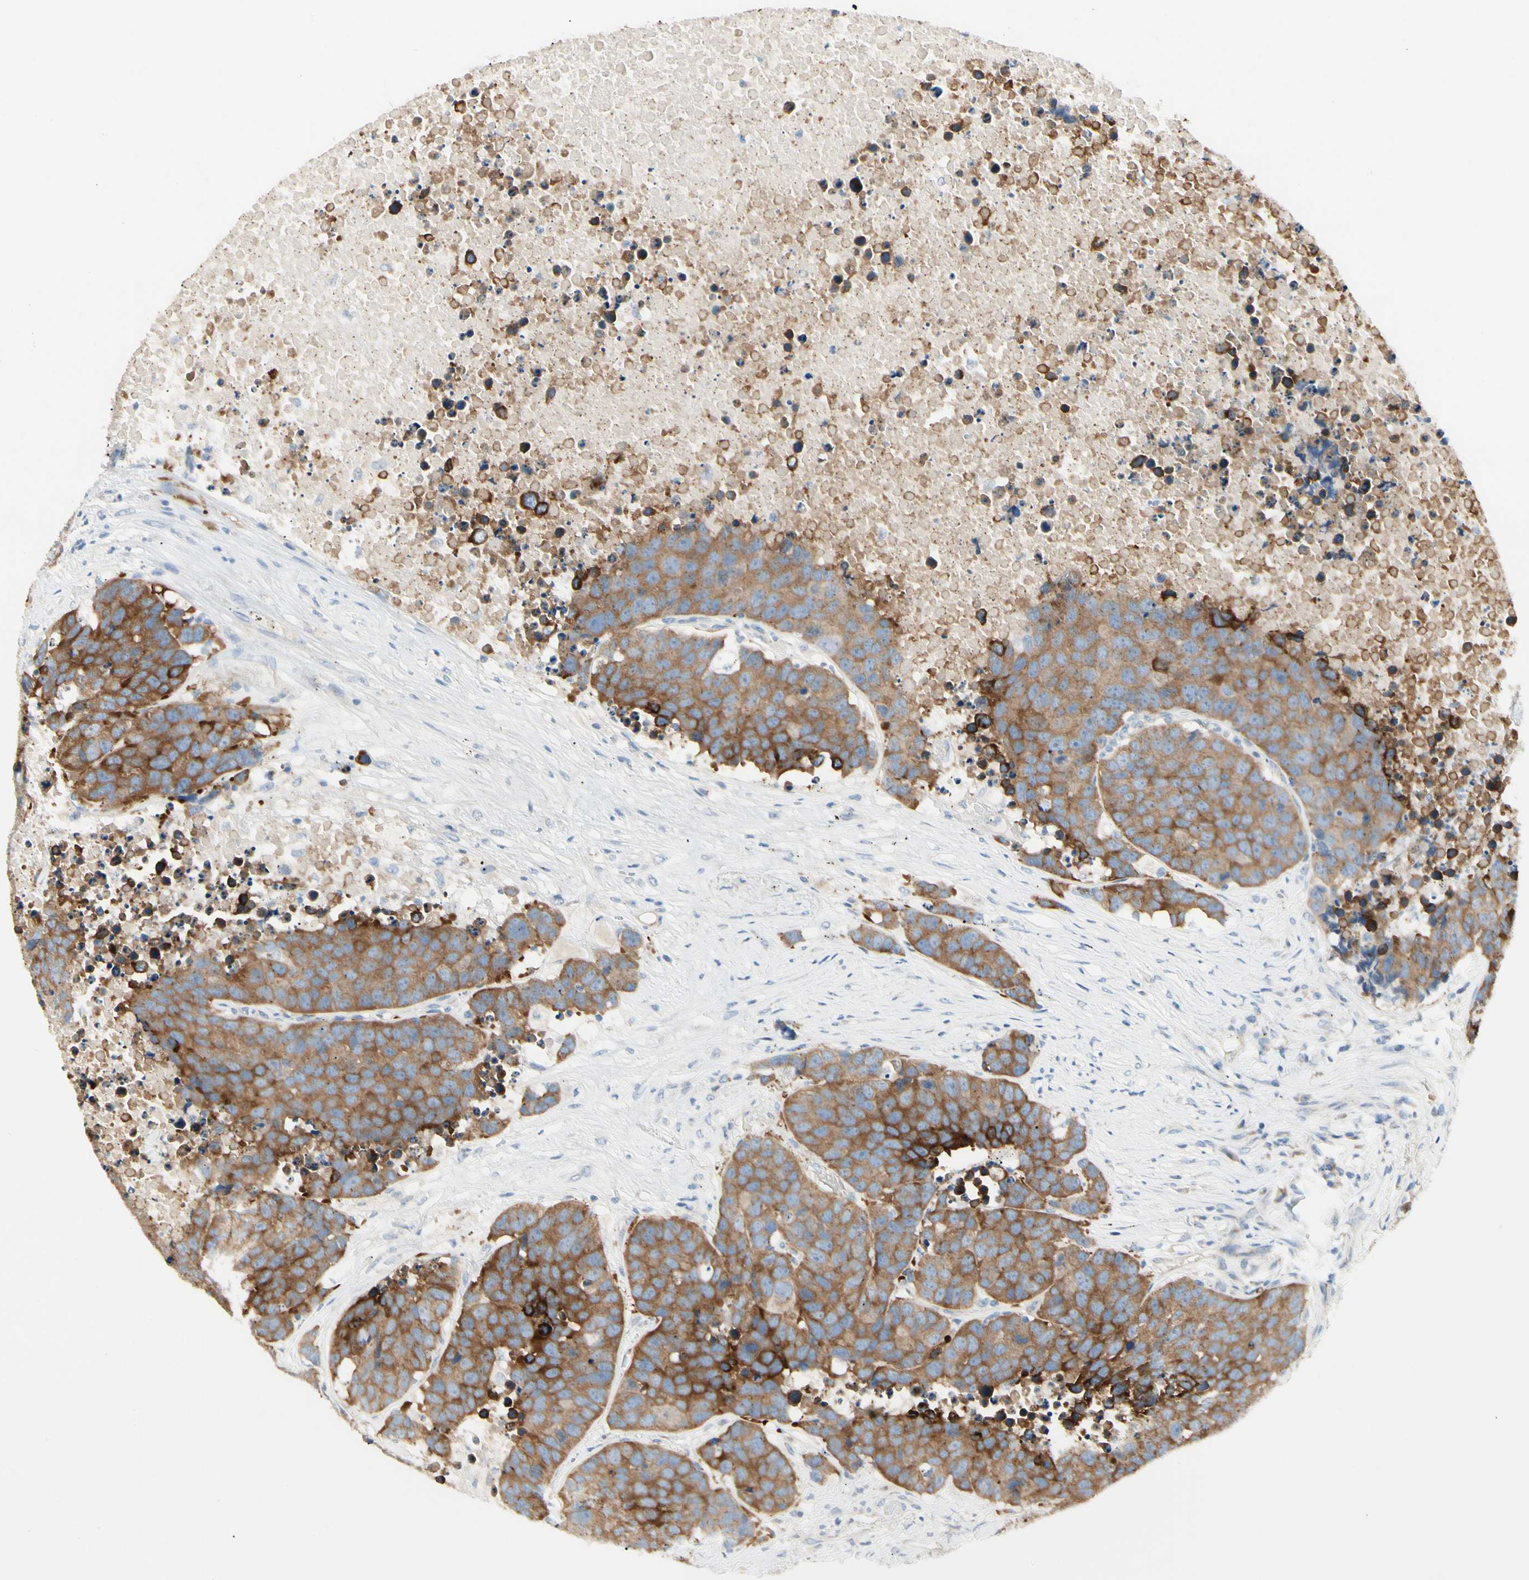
{"staining": {"intensity": "strong", "quantity": ">75%", "location": "cytoplasmic/membranous"}, "tissue": "carcinoid", "cell_type": "Tumor cells", "image_type": "cancer", "snomed": [{"axis": "morphology", "description": "Carcinoid, malignant, NOS"}, {"axis": "topography", "description": "Lung"}], "caption": "Malignant carcinoid stained for a protein (brown) shows strong cytoplasmic/membranous positive staining in approximately >75% of tumor cells.", "gene": "ALDH18A1", "patient": {"sex": "male", "age": 60}}